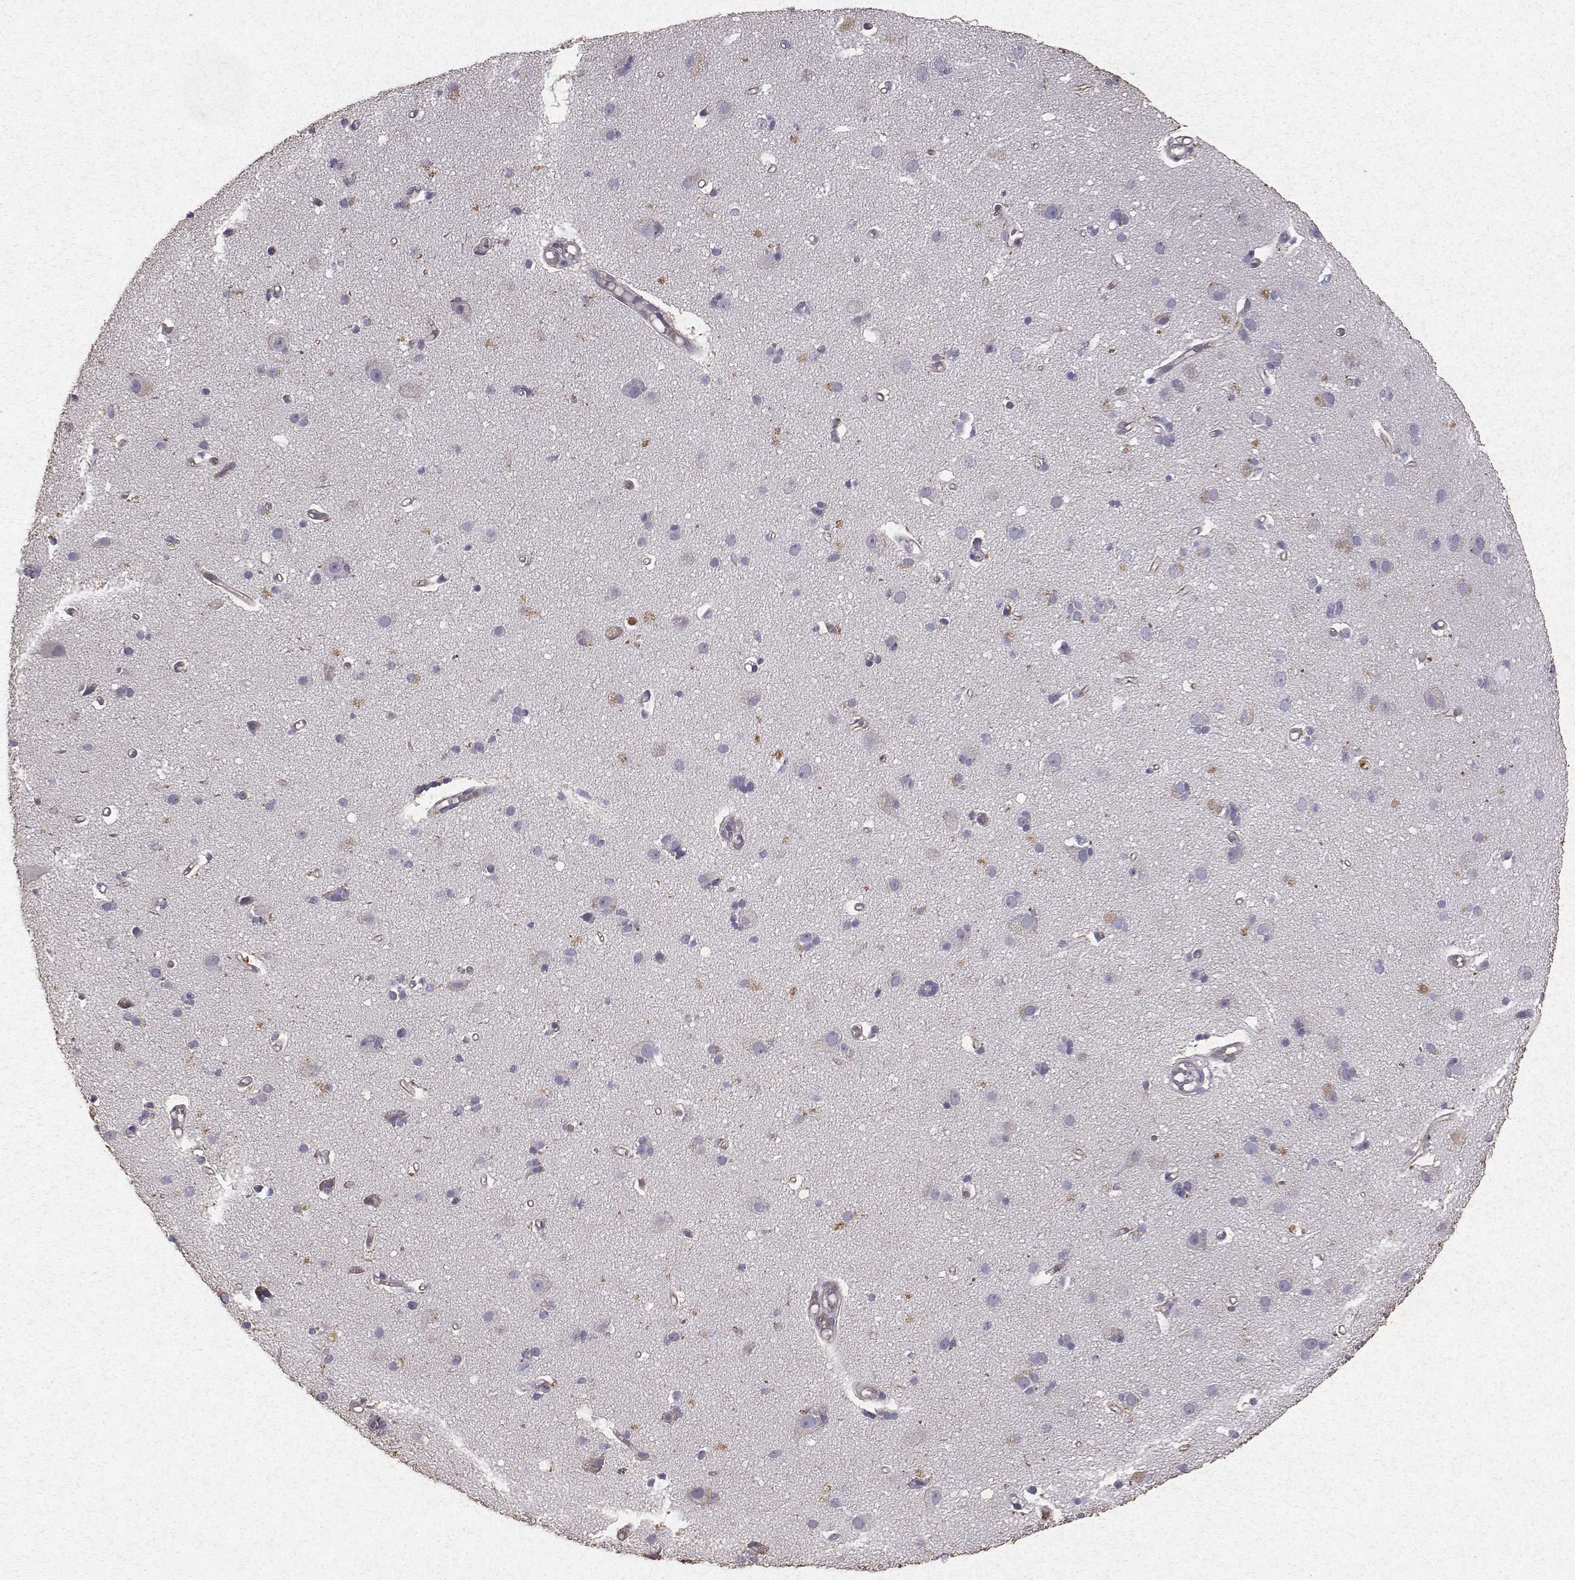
{"staining": {"intensity": "weak", "quantity": "25%-75%", "location": "cytoplasmic/membranous"}, "tissue": "cerebral cortex", "cell_type": "Endothelial cells", "image_type": "normal", "snomed": [{"axis": "morphology", "description": "Normal tissue, NOS"}, {"axis": "morphology", "description": "Glioma, malignant, High grade"}, {"axis": "topography", "description": "Cerebral cortex"}], "caption": "A brown stain shows weak cytoplasmic/membranous staining of a protein in endothelial cells of benign cerebral cortex.", "gene": "PTPRG", "patient": {"sex": "male", "age": 71}}